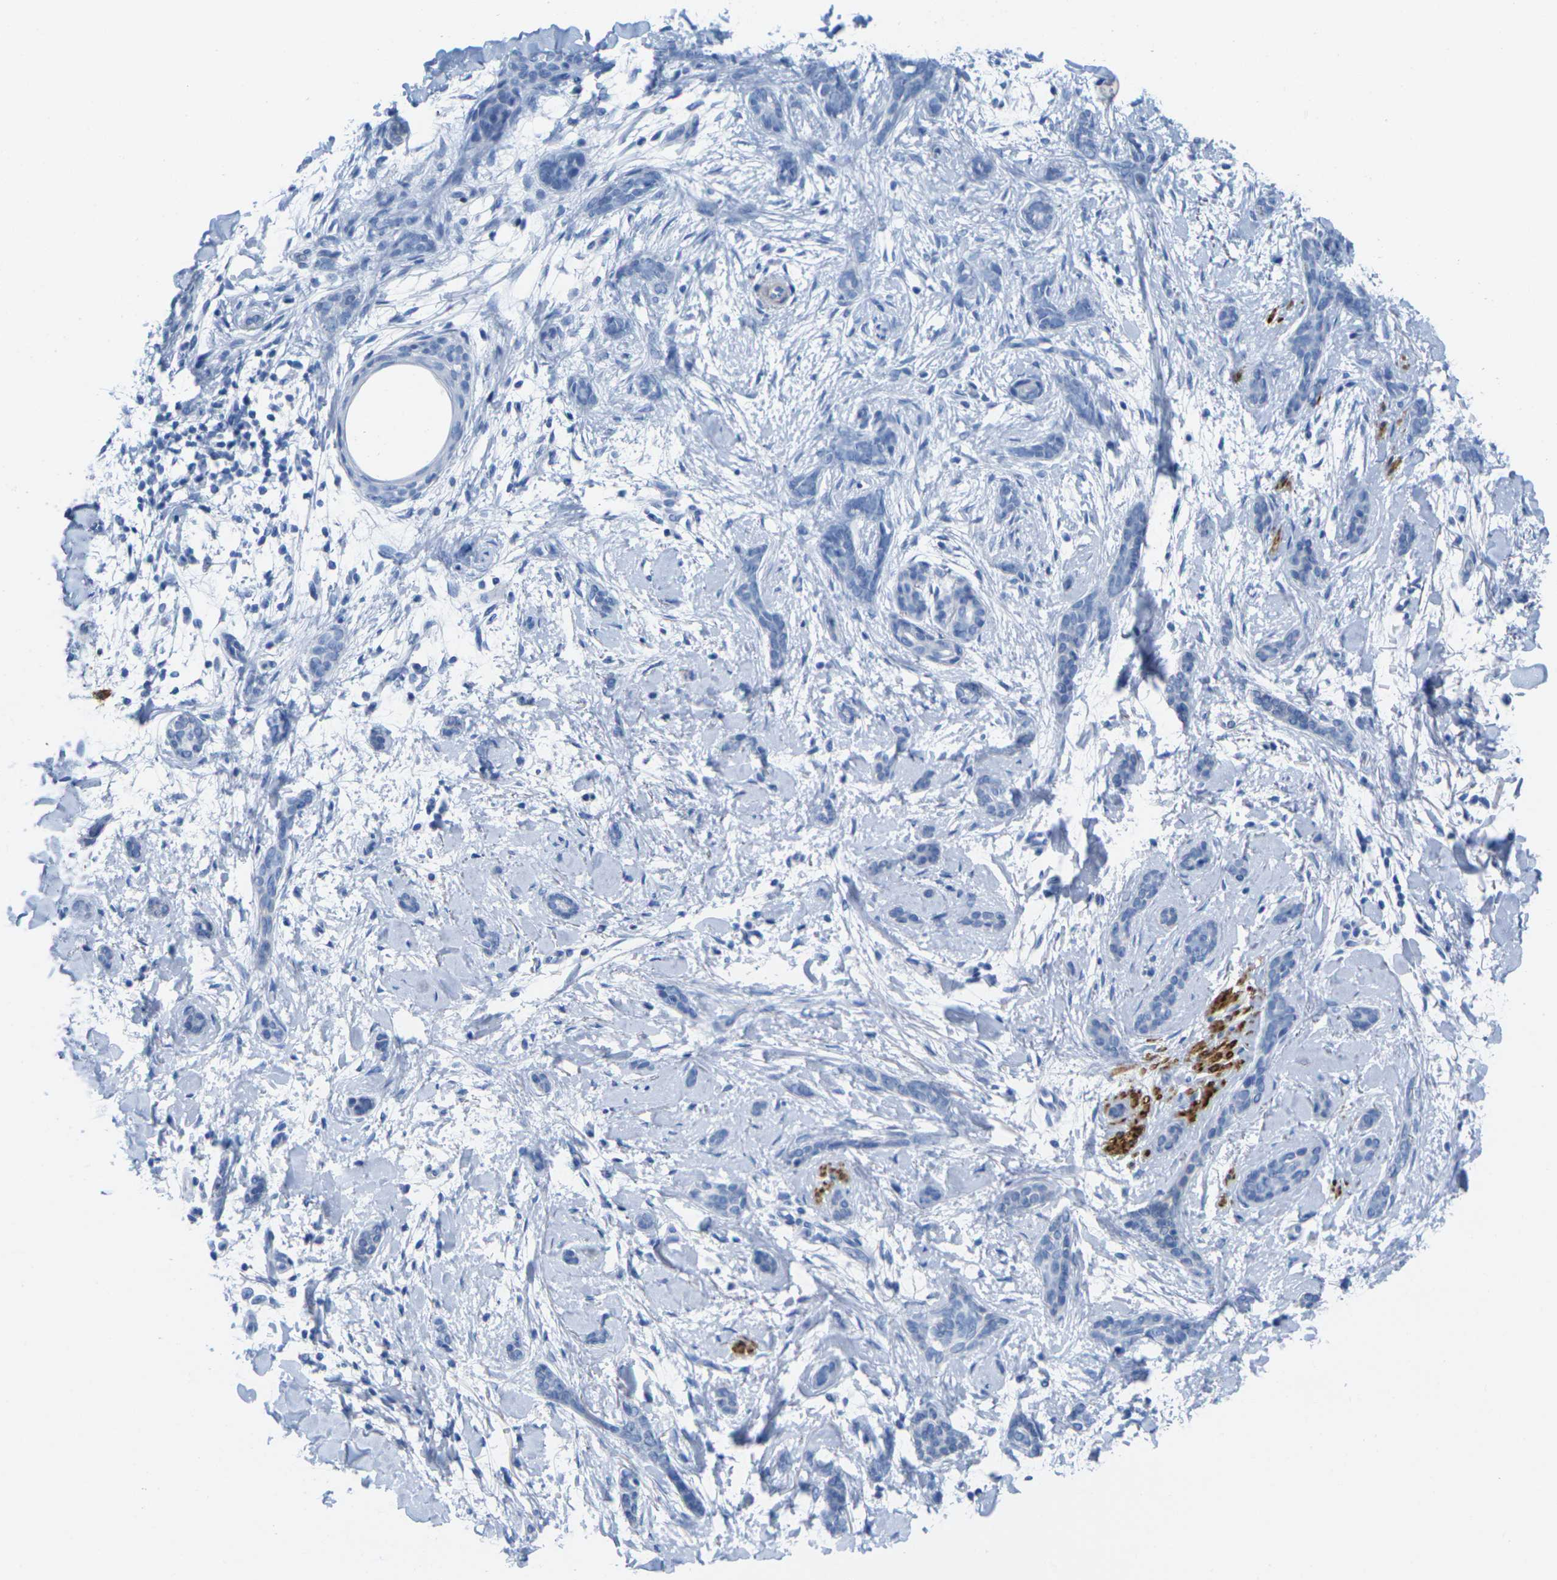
{"staining": {"intensity": "negative", "quantity": "none", "location": "none"}, "tissue": "skin cancer", "cell_type": "Tumor cells", "image_type": "cancer", "snomed": [{"axis": "morphology", "description": "Basal cell carcinoma"}, {"axis": "topography", "description": "Skin"}], "caption": "Tumor cells show no significant expression in skin cancer (basal cell carcinoma).", "gene": "CNN1", "patient": {"sex": "female", "age": 58}}